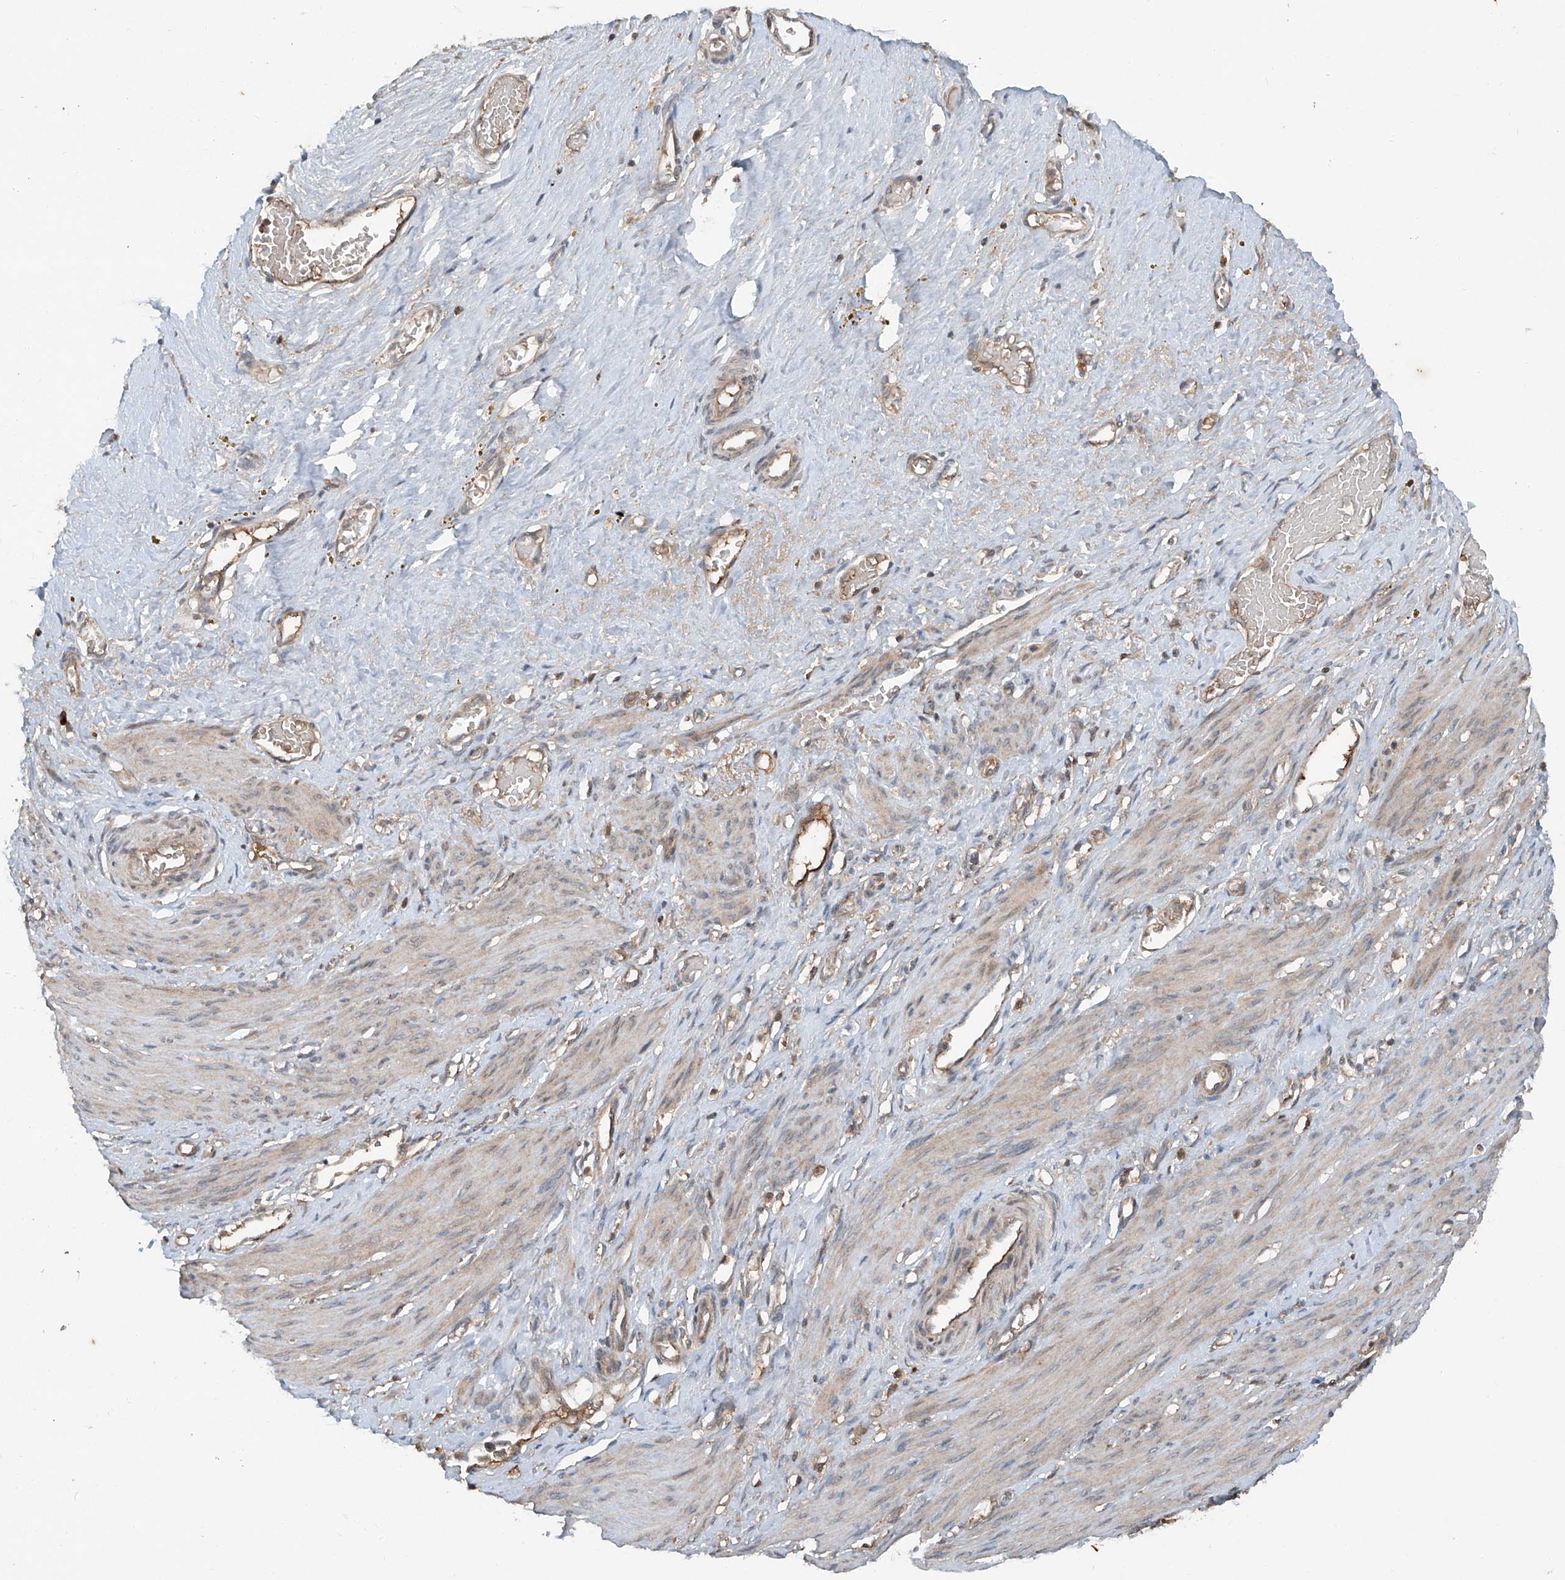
{"staining": {"intensity": "weak", "quantity": ">75%", "location": "cytoplasmic/membranous"}, "tissue": "smooth muscle", "cell_type": "Smooth muscle cells", "image_type": "normal", "snomed": [{"axis": "morphology", "description": "Normal tissue, NOS"}, {"axis": "topography", "description": "Endometrium"}], "caption": "DAB immunohistochemical staining of unremarkable smooth muscle reveals weak cytoplasmic/membranous protein expression in about >75% of smooth muscle cells. (brown staining indicates protein expression, while blue staining denotes nuclei).", "gene": "ADAM23", "patient": {"sex": "female", "age": 33}}